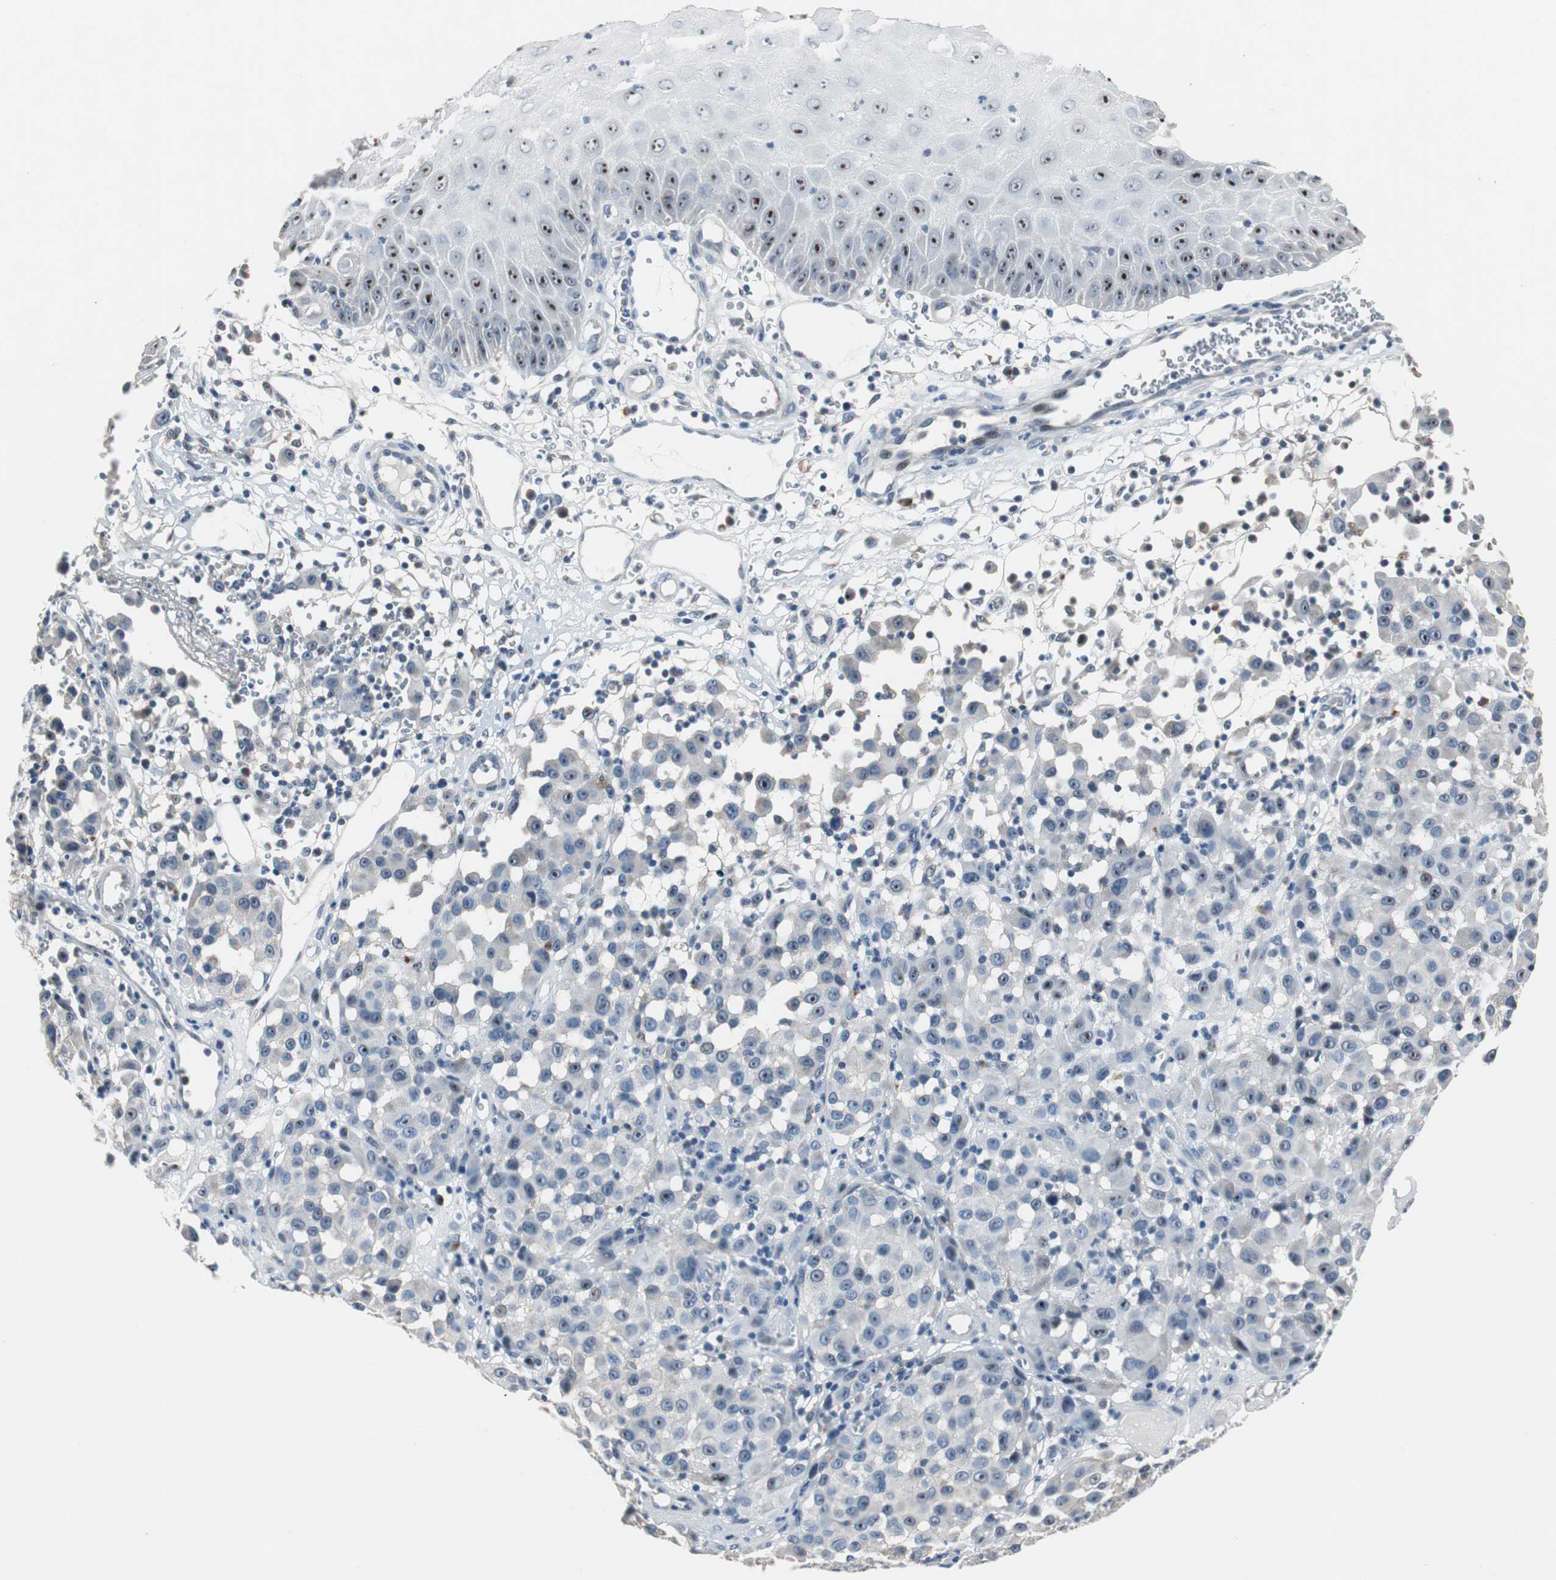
{"staining": {"intensity": "negative", "quantity": "none", "location": "none"}, "tissue": "melanoma", "cell_type": "Tumor cells", "image_type": "cancer", "snomed": [{"axis": "morphology", "description": "Malignant melanoma, NOS"}, {"axis": "topography", "description": "Skin"}], "caption": "Immunohistochemical staining of melanoma exhibits no significant positivity in tumor cells. (Brightfield microscopy of DAB immunohistochemistry (IHC) at high magnification).", "gene": "PCYT1B", "patient": {"sex": "female", "age": 21}}